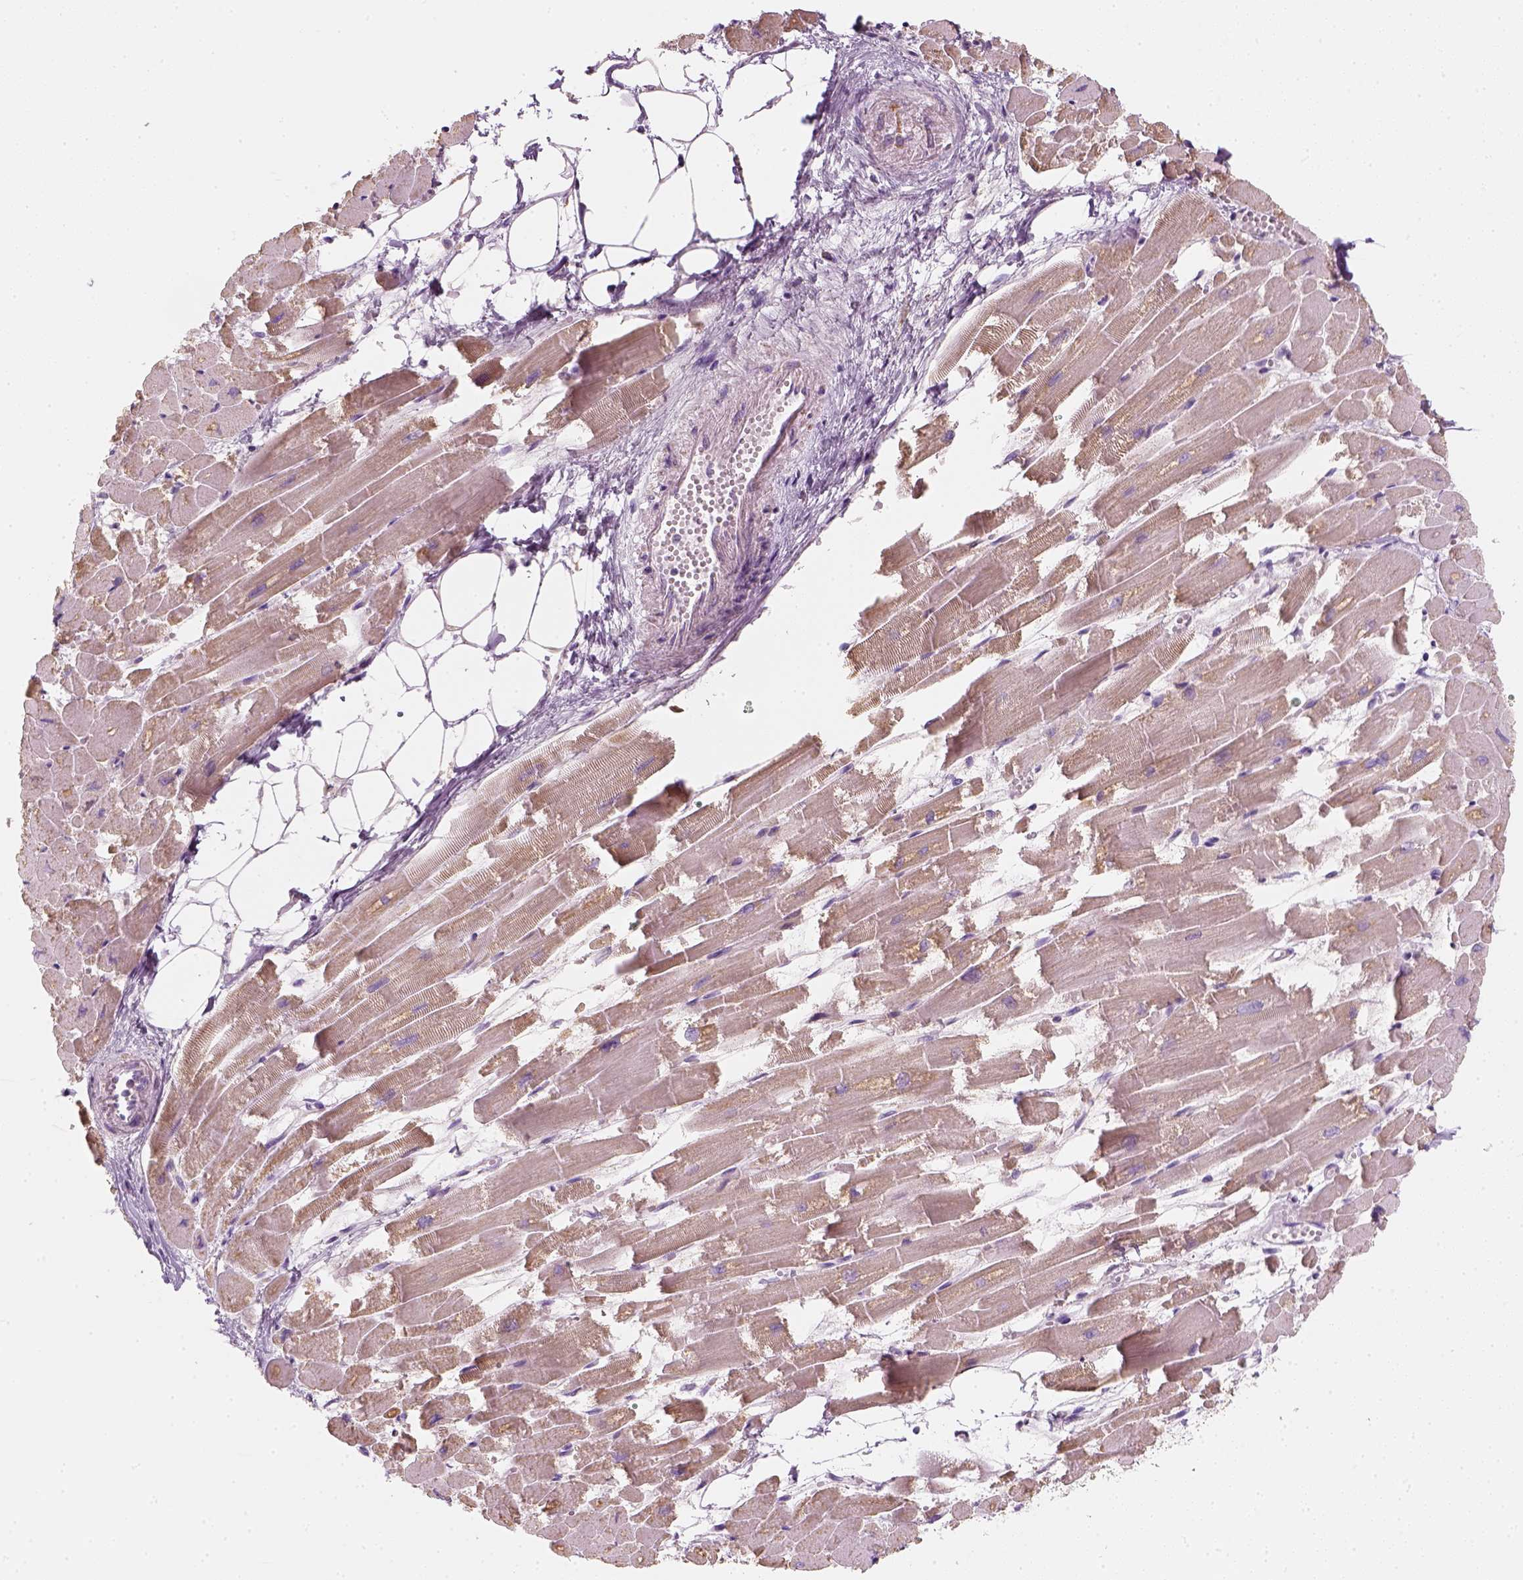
{"staining": {"intensity": "weak", "quantity": ">75%", "location": "cytoplasmic/membranous"}, "tissue": "heart muscle", "cell_type": "Cardiomyocytes", "image_type": "normal", "snomed": [{"axis": "morphology", "description": "Normal tissue, NOS"}, {"axis": "topography", "description": "Heart"}], "caption": "A brown stain highlights weak cytoplasmic/membranous positivity of a protein in cardiomyocytes of normal heart muscle.", "gene": "AWAT2", "patient": {"sex": "female", "age": 52}}